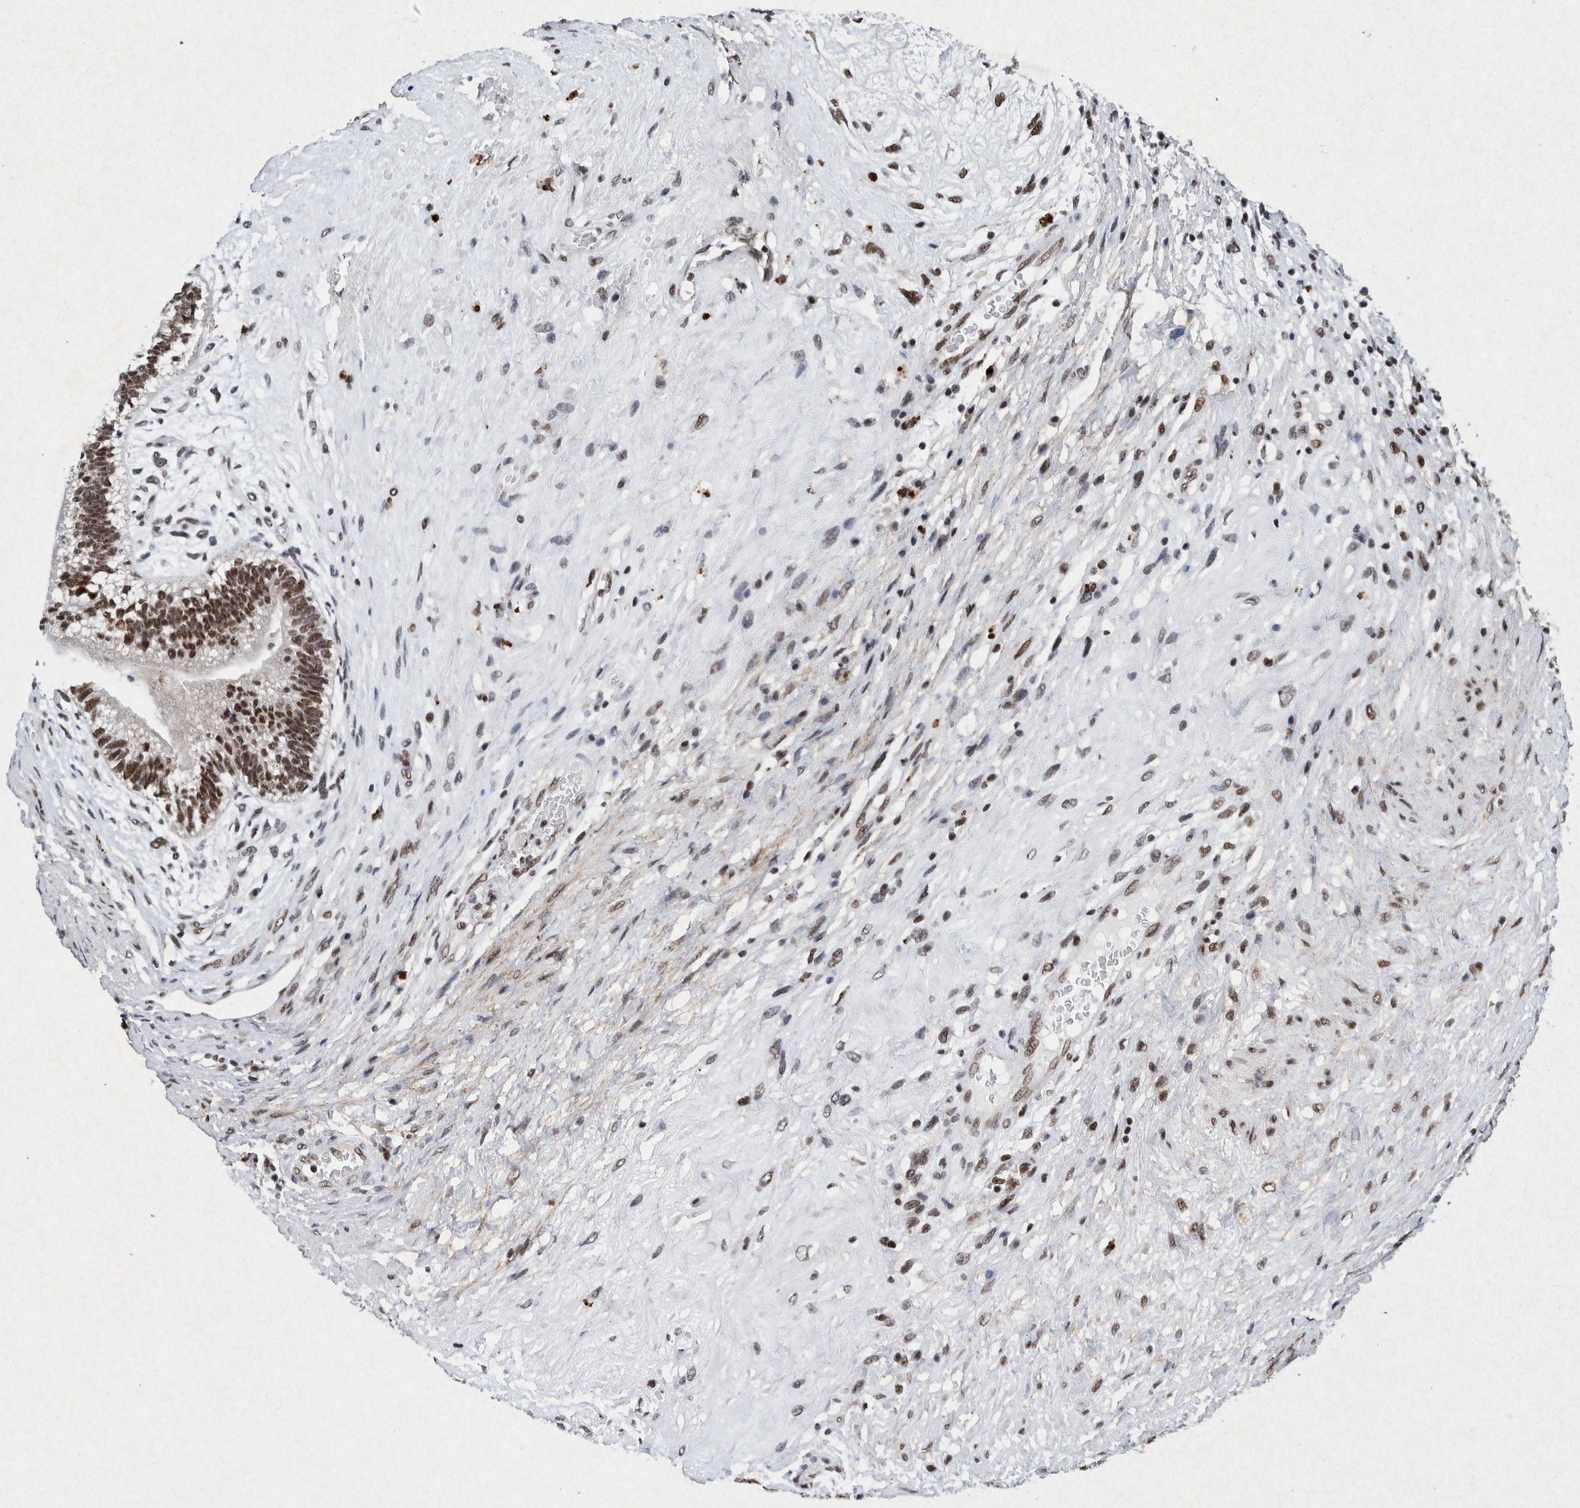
{"staining": {"intensity": "strong", "quantity": ">75%", "location": "nuclear"}, "tissue": "testis cancer", "cell_type": "Tumor cells", "image_type": "cancer", "snomed": [{"axis": "morphology", "description": "Carcinoma, Embryonal, NOS"}, {"axis": "topography", "description": "Testis"}], "caption": "IHC photomicrograph of neoplastic tissue: human testis cancer (embryonal carcinoma) stained using IHC shows high levels of strong protein expression localized specifically in the nuclear of tumor cells, appearing as a nuclear brown color.", "gene": "TAF10", "patient": {"sex": "male", "age": 26}}